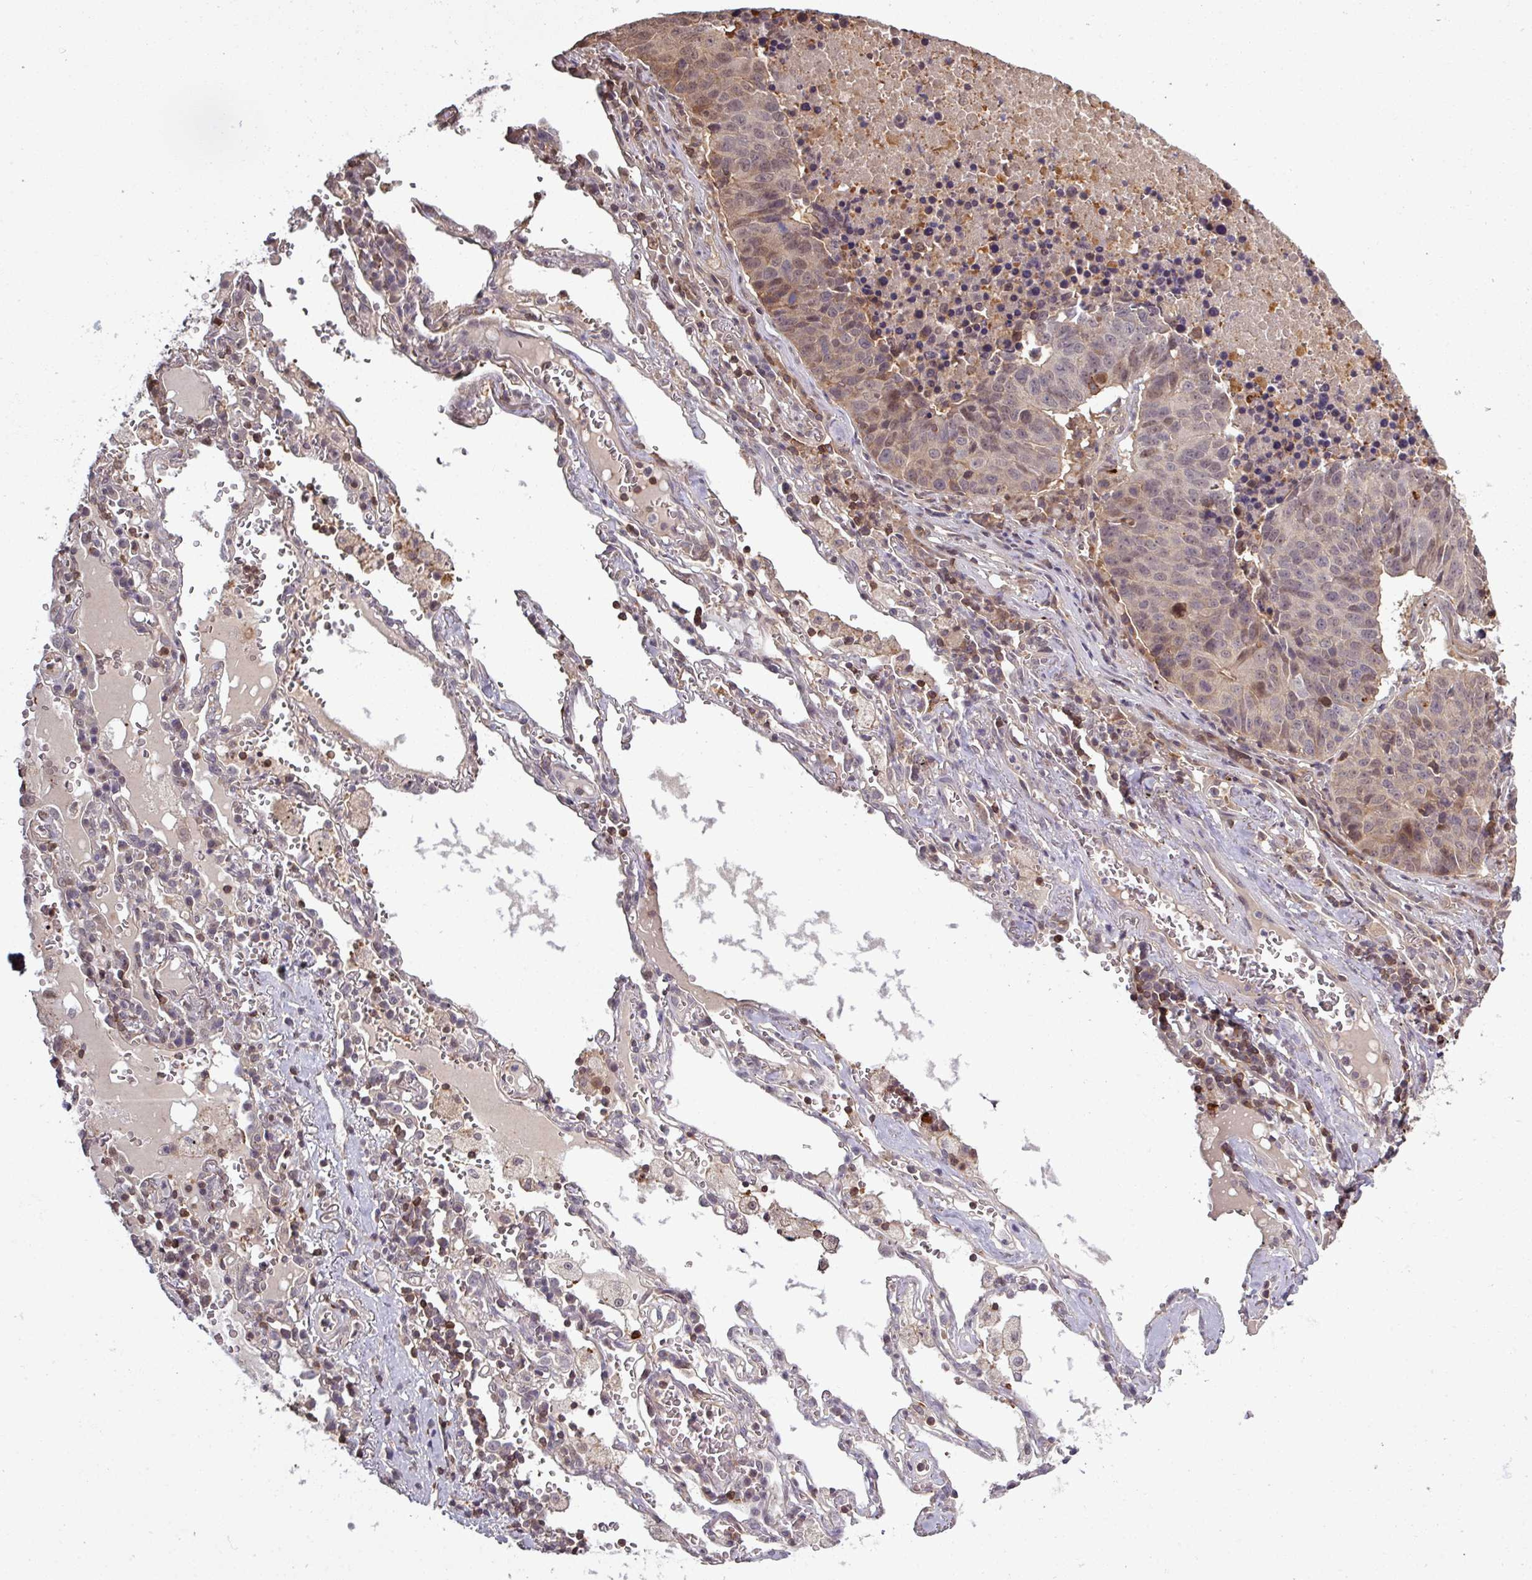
{"staining": {"intensity": "moderate", "quantity": "25%-75%", "location": "cytoplasmic/membranous"}, "tissue": "lung cancer", "cell_type": "Tumor cells", "image_type": "cancer", "snomed": [{"axis": "morphology", "description": "Squamous cell carcinoma, NOS"}, {"axis": "topography", "description": "Lung"}], "caption": "Immunohistochemical staining of human lung squamous cell carcinoma reveals medium levels of moderate cytoplasmic/membranous protein expression in approximately 25%-75% of tumor cells.", "gene": "TUSC3", "patient": {"sex": "female", "age": 66}}